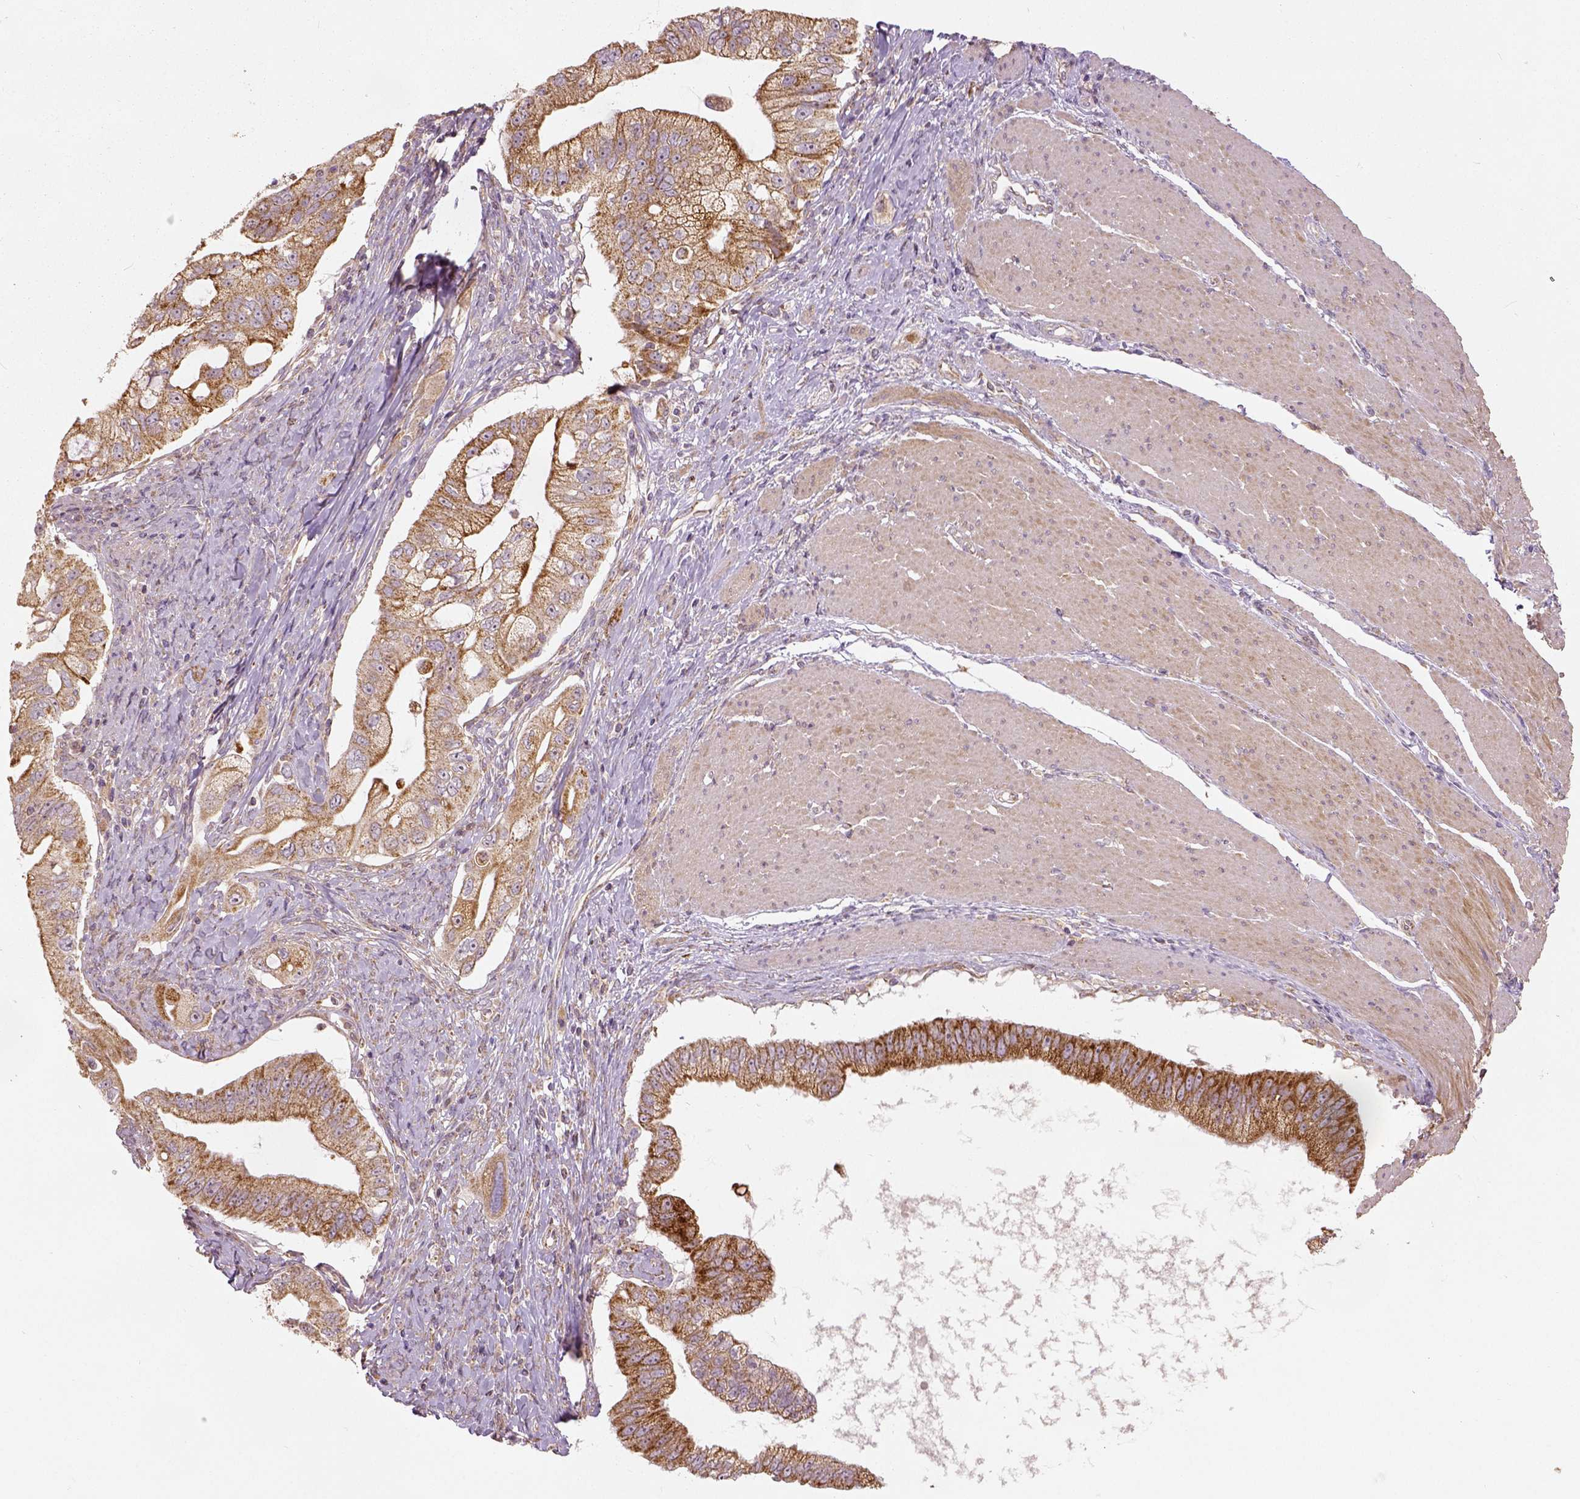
{"staining": {"intensity": "moderate", "quantity": ">75%", "location": "cytoplasmic/membranous"}, "tissue": "pancreatic cancer", "cell_type": "Tumor cells", "image_type": "cancer", "snomed": [{"axis": "morphology", "description": "Adenocarcinoma, NOS"}, {"axis": "topography", "description": "Pancreas"}], "caption": "Pancreatic cancer (adenocarcinoma) stained with IHC demonstrates moderate cytoplasmic/membranous positivity in about >75% of tumor cells. The staining is performed using DAB brown chromogen to label protein expression. The nuclei are counter-stained blue using hematoxylin.", "gene": "PGAM5", "patient": {"sex": "male", "age": 70}}